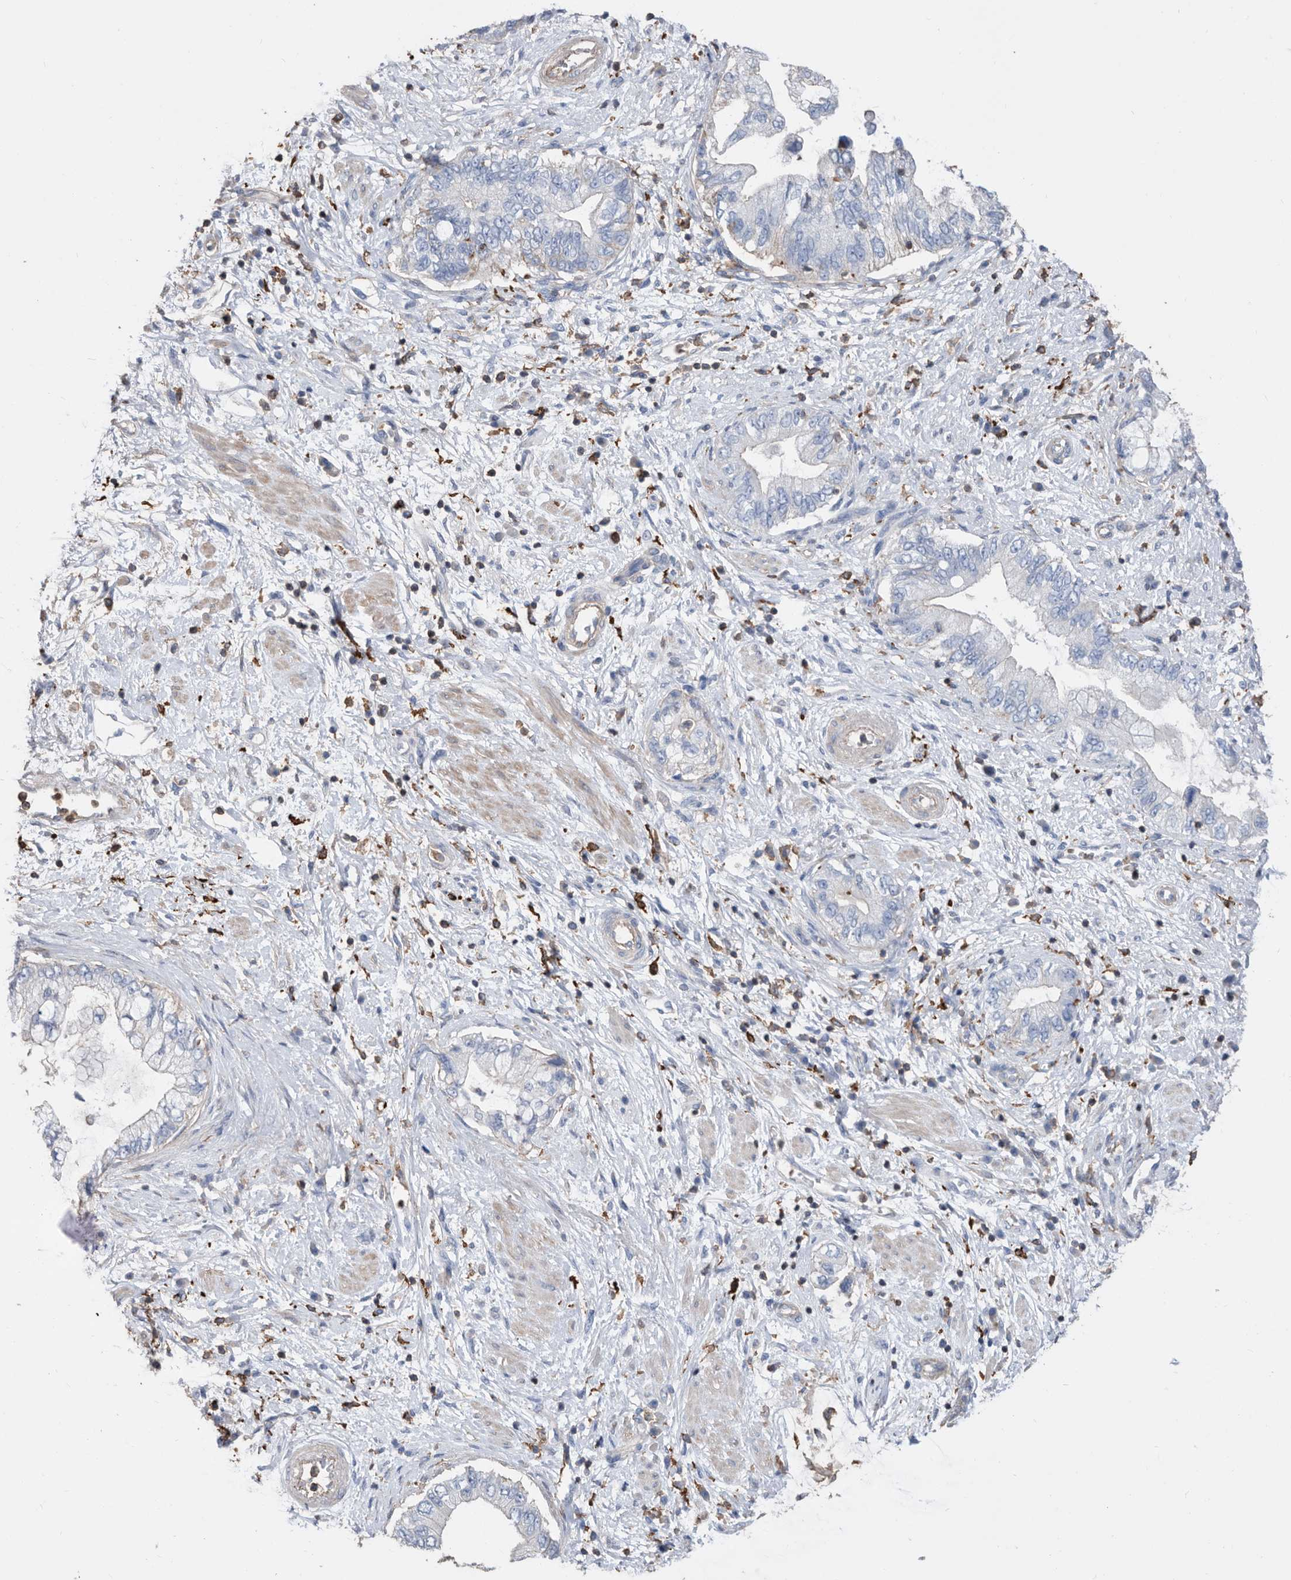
{"staining": {"intensity": "negative", "quantity": "none", "location": "none"}, "tissue": "pancreatic cancer", "cell_type": "Tumor cells", "image_type": "cancer", "snomed": [{"axis": "morphology", "description": "Adenocarcinoma, NOS"}, {"axis": "topography", "description": "Pancreas"}], "caption": "Human pancreatic cancer (adenocarcinoma) stained for a protein using immunohistochemistry (IHC) demonstrates no expression in tumor cells.", "gene": "MS4A4A", "patient": {"sex": "female", "age": 73}}